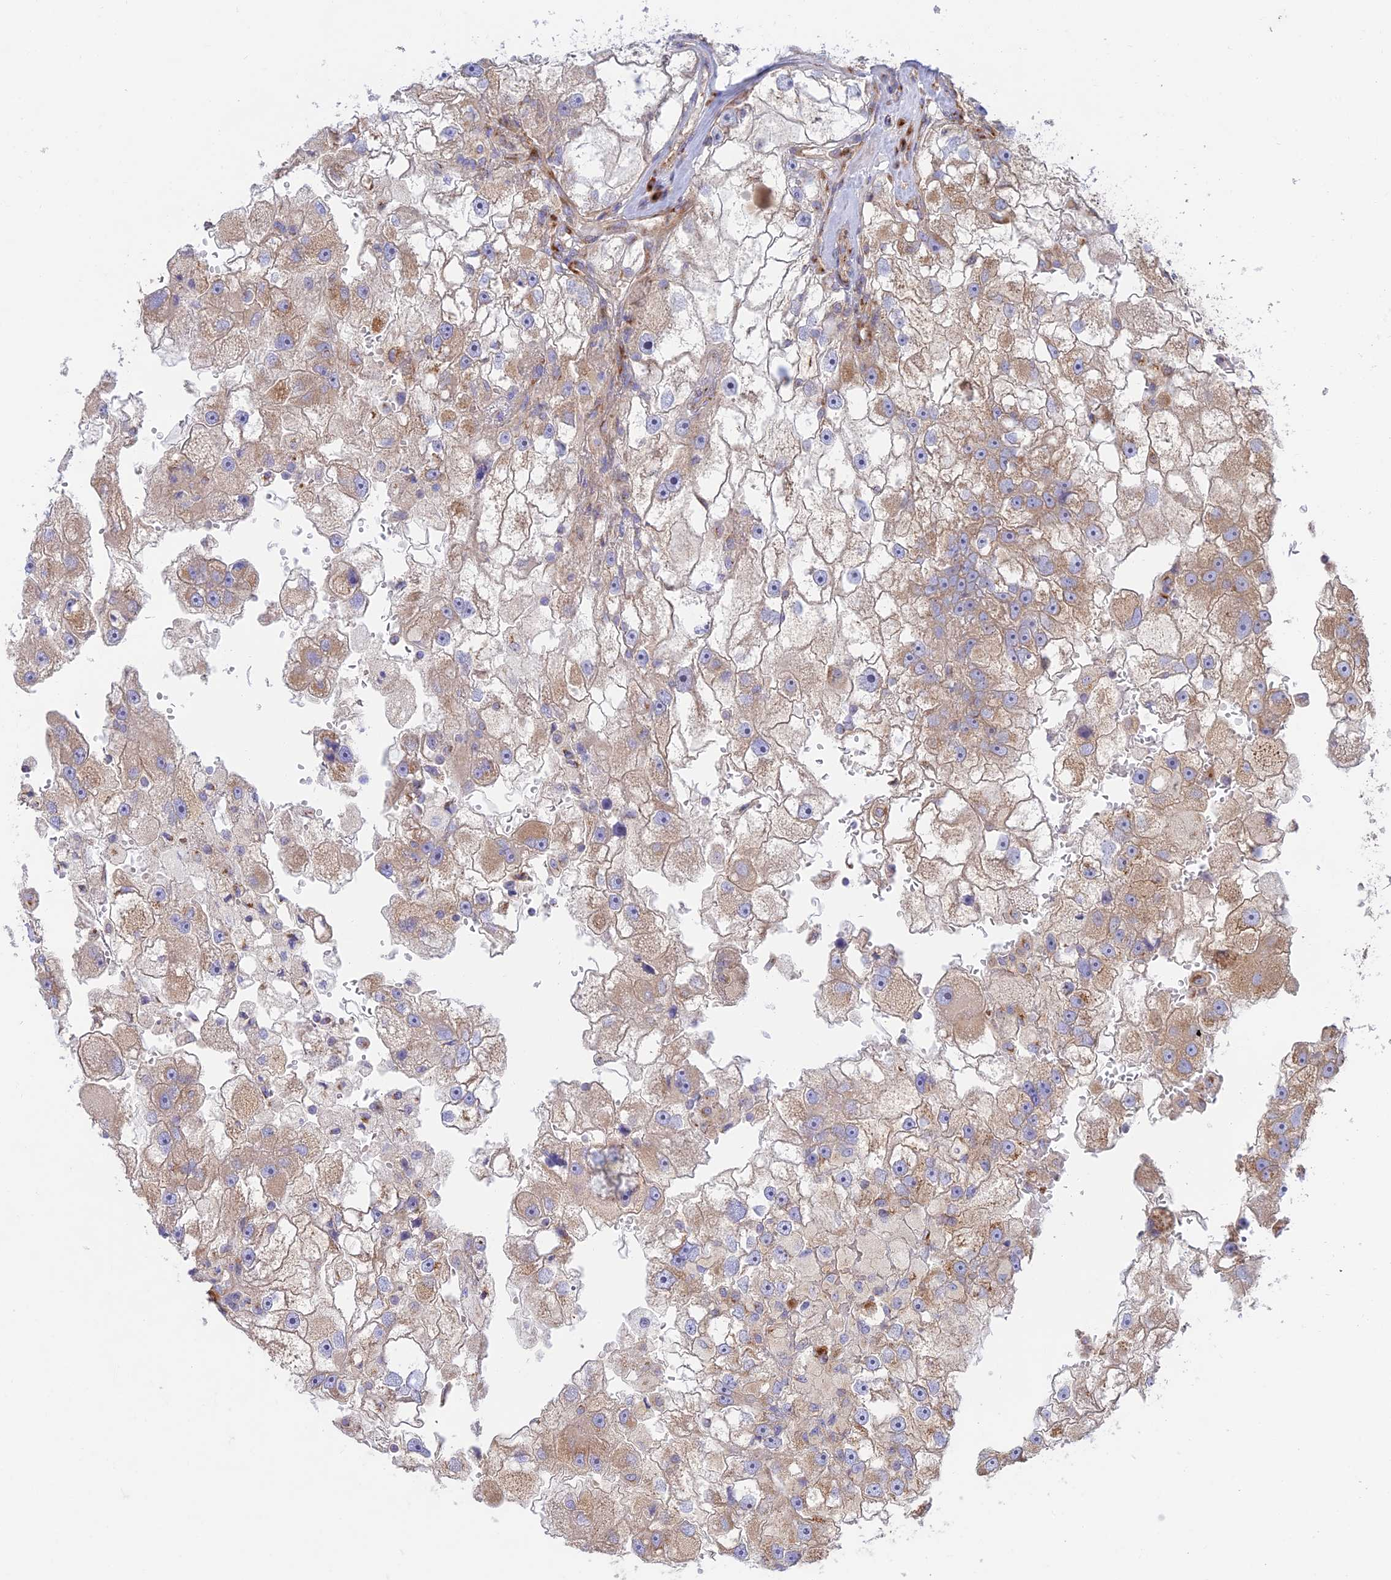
{"staining": {"intensity": "moderate", "quantity": "25%-75%", "location": "cytoplasmic/membranous"}, "tissue": "renal cancer", "cell_type": "Tumor cells", "image_type": "cancer", "snomed": [{"axis": "morphology", "description": "Adenocarcinoma, NOS"}, {"axis": "topography", "description": "Kidney"}], "caption": "Tumor cells show medium levels of moderate cytoplasmic/membranous expression in about 25%-75% of cells in renal cancer.", "gene": "GOLGA3", "patient": {"sex": "male", "age": 63}}